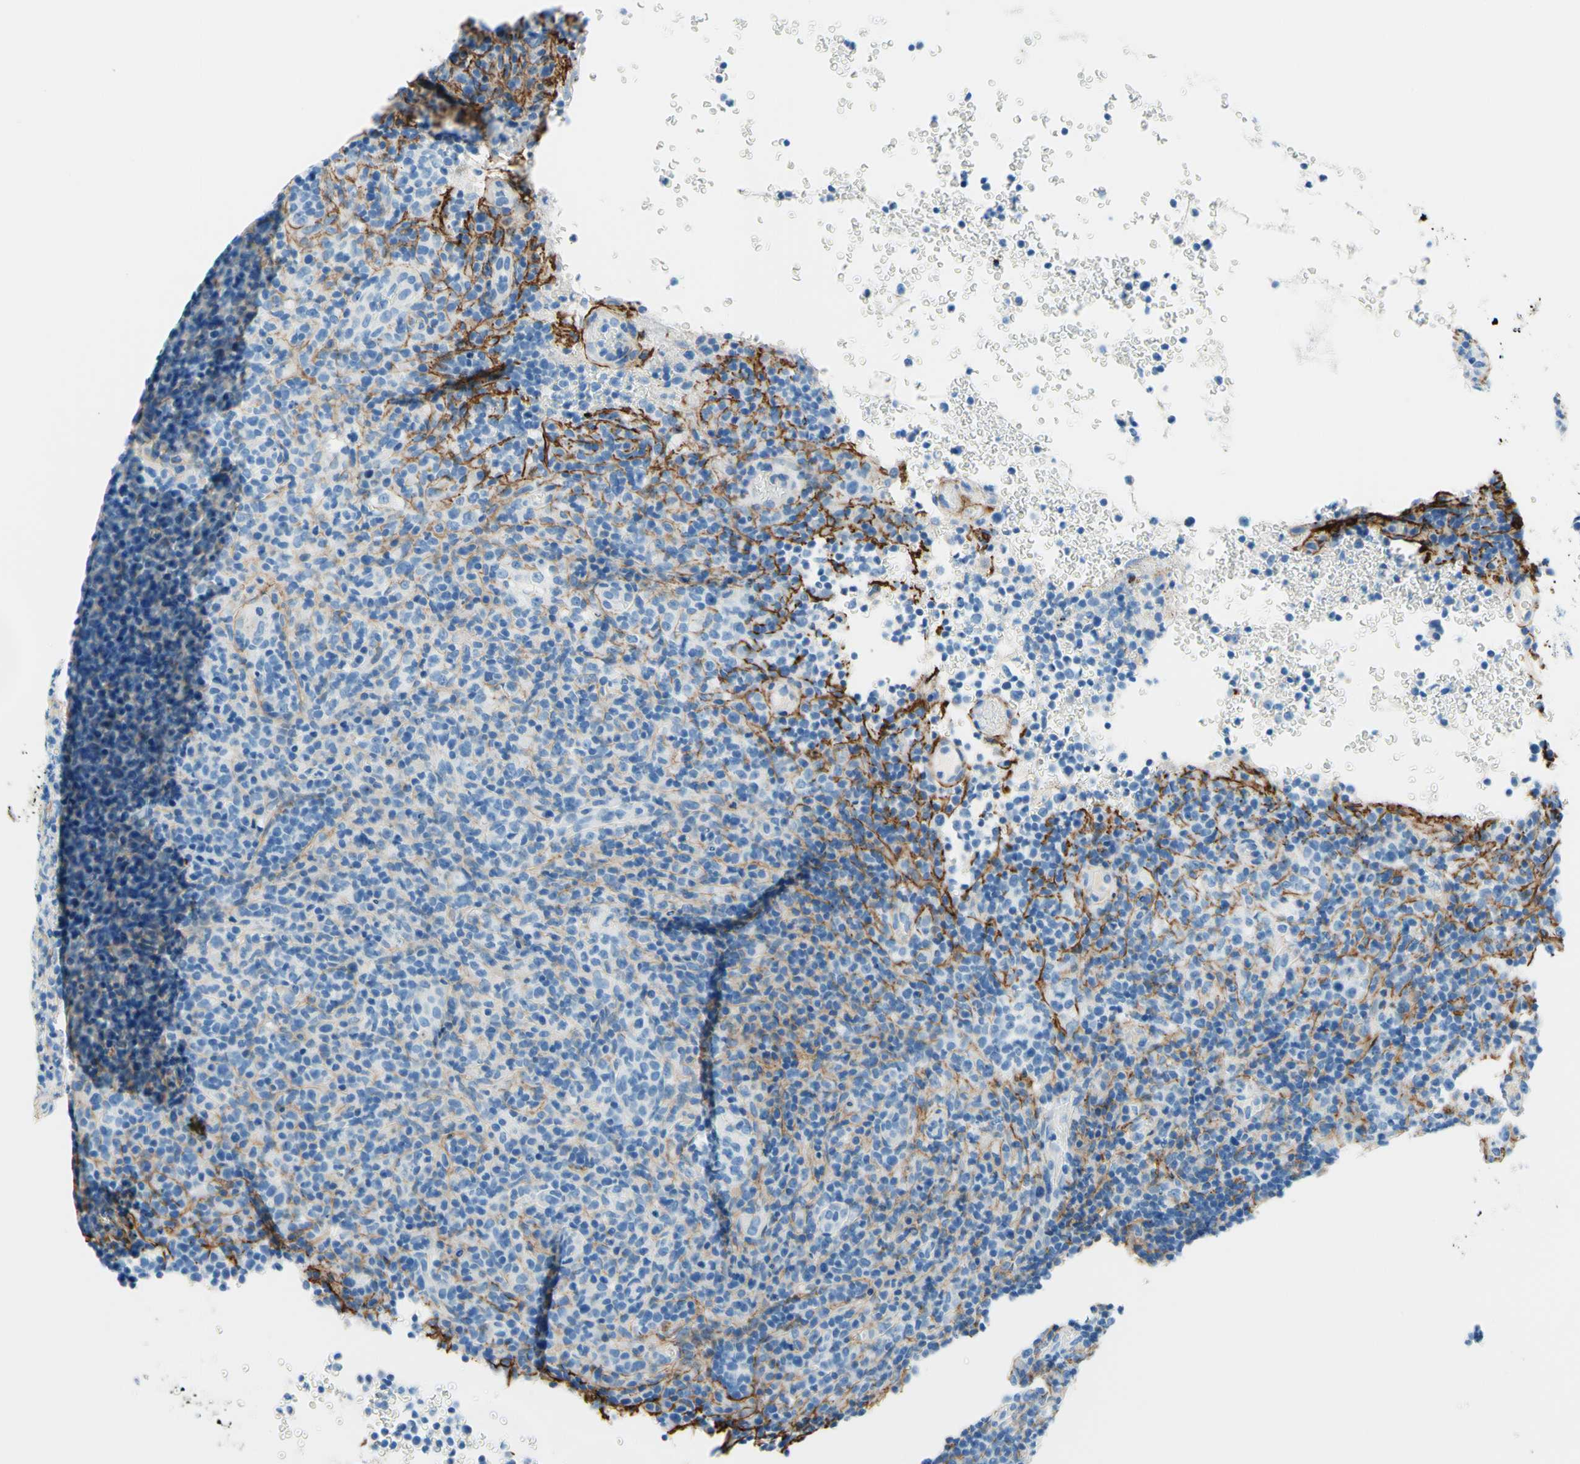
{"staining": {"intensity": "negative", "quantity": "none", "location": "none"}, "tissue": "lymphoma", "cell_type": "Tumor cells", "image_type": "cancer", "snomed": [{"axis": "morphology", "description": "Malignant lymphoma, non-Hodgkin's type, High grade"}, {"axis": "topography", "description": "Lymph node"}], "caption": "Protein analysis of lymphoma displays no significant positivity in tumor cells. (DAB (3,3'-diaminobenzidine) immunohistochemistry with hematoxylin counter stain).", "gene": "MFAP5", "patient": {"sex": "female", "age": 76}}